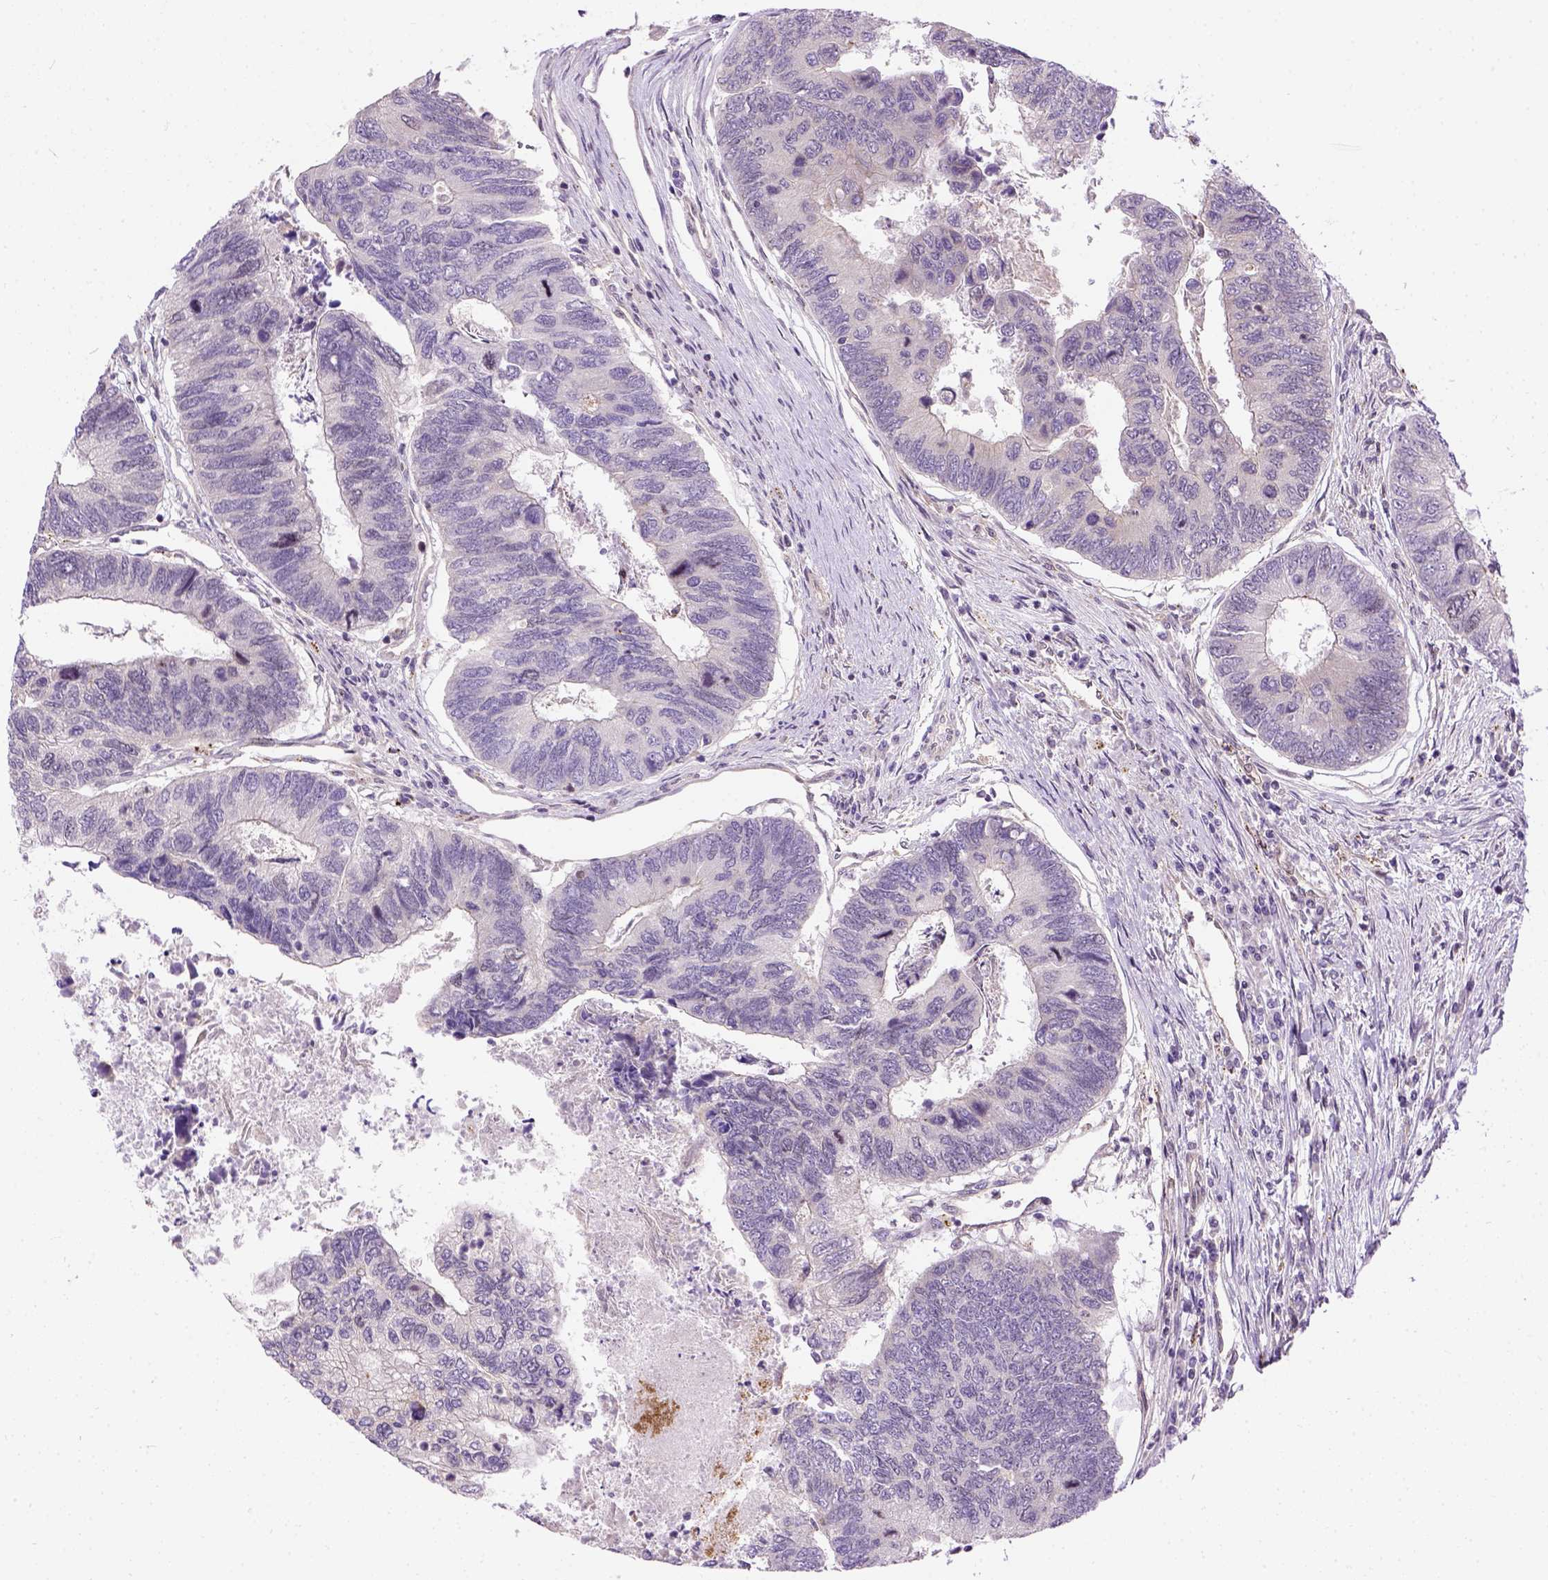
{"staining": {"intensity": "negative", "quantity": "none", "location": "none"}, "tissue": "colorectal cancer", "cell_type": "Tumor cells", "image_type": "cancer", "snomed": [{"axis": "morphology", "description": "Adenocarcinoma, NOS"}, {"axis": "topography", "description": "Colon"}], "caption": "Tumor cells are negative for brown protein staining in colorectal cancer.", "gene": "KAZN", "patient": {"sex": "female", "age": 67}}